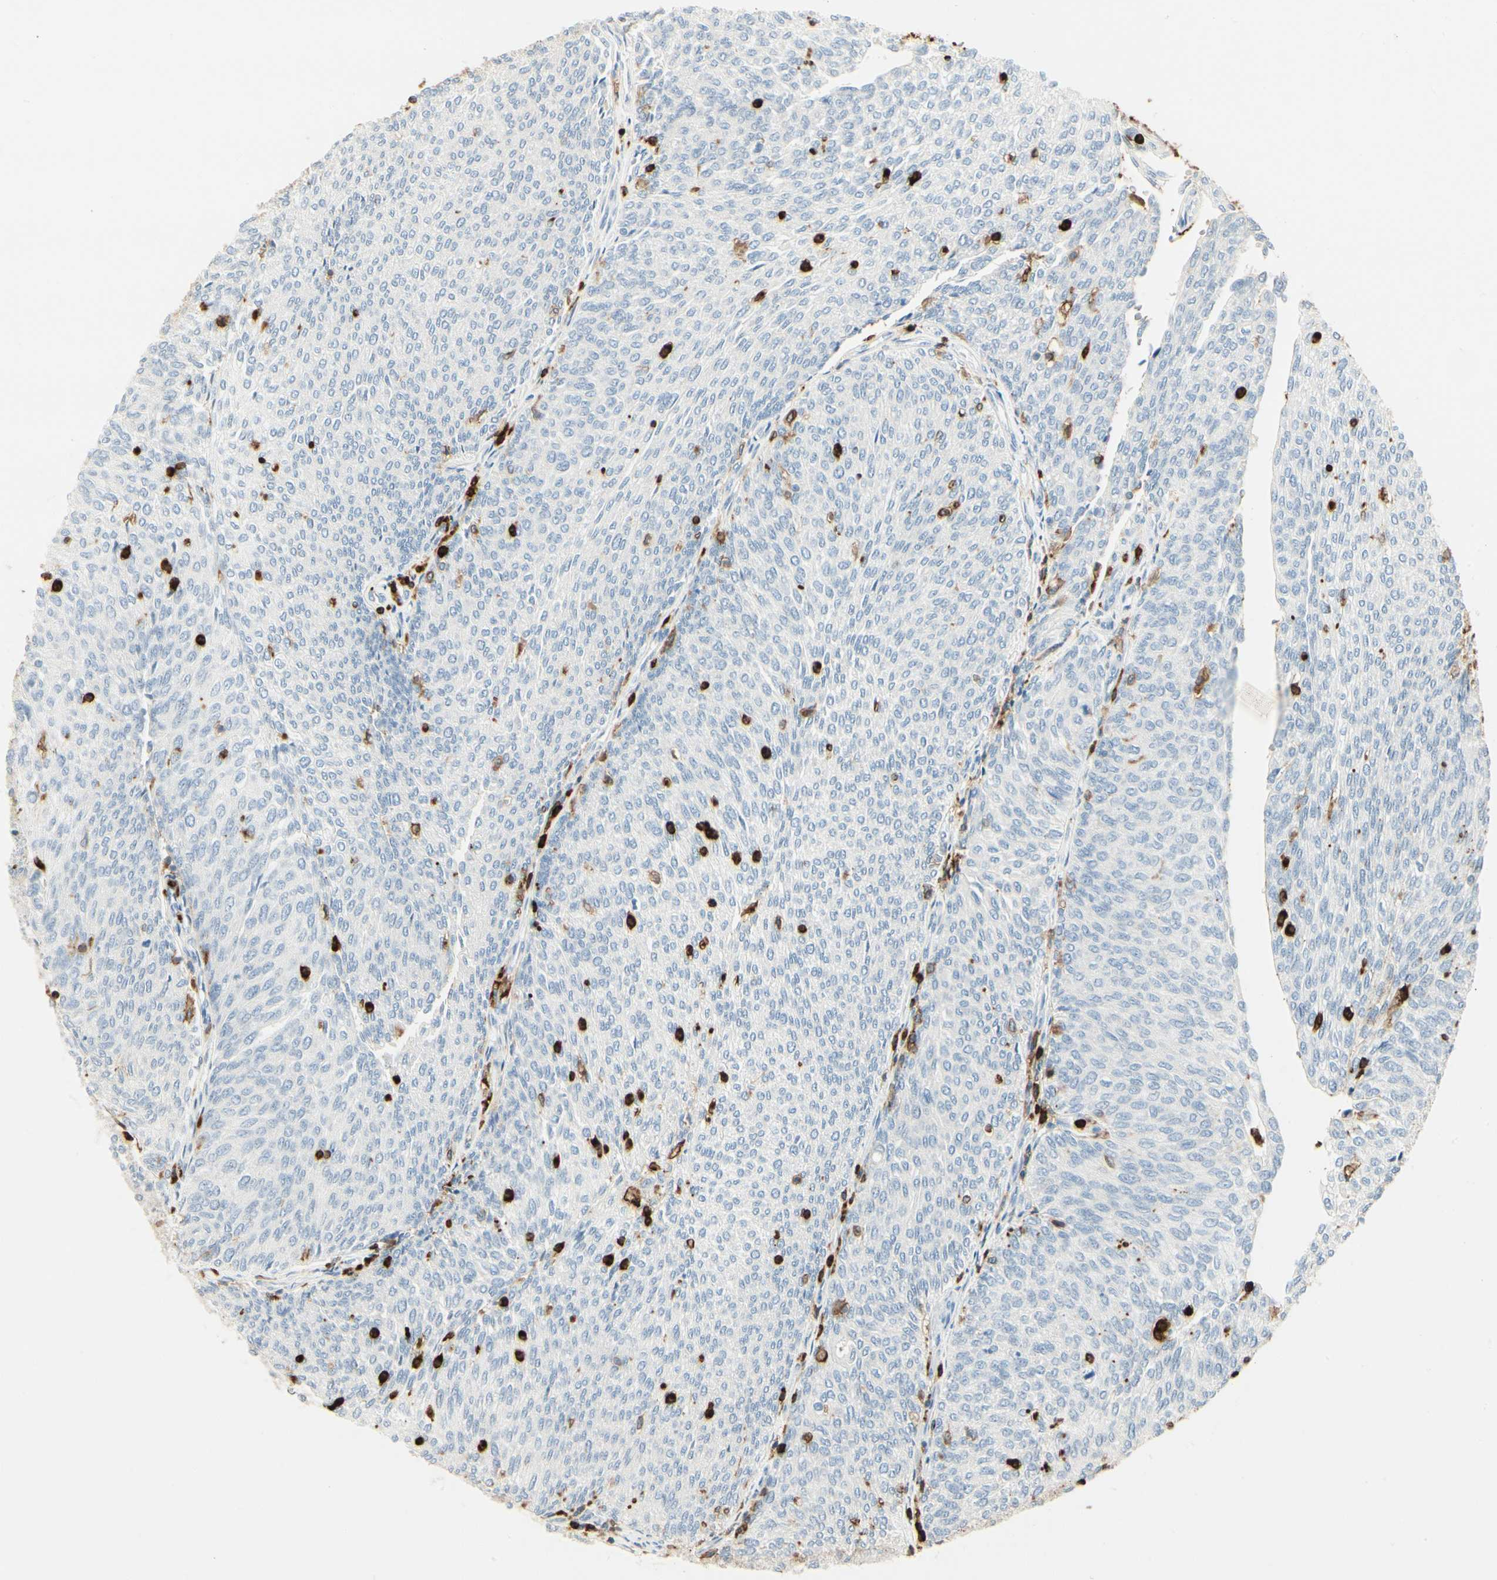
{"staining": {"intensity": "negative", "quantity": "none", "location": "none"}, "tissue": "urothelial cancer", "cell_type": "Tumor cells", "image_type": "cancer", "snomed": [{"axis": "morphology", "description": "Urothelial carcinoma, Low grade"}, {"axis": "topography", "description": "Urinary bladder"}], "caption": "Immunohistochemical staining of urothelial cancer demonstrates no significant positivity in tumor cells.", "gene": "ITGB2", "patient": {"sex": "female", "age": 79}}